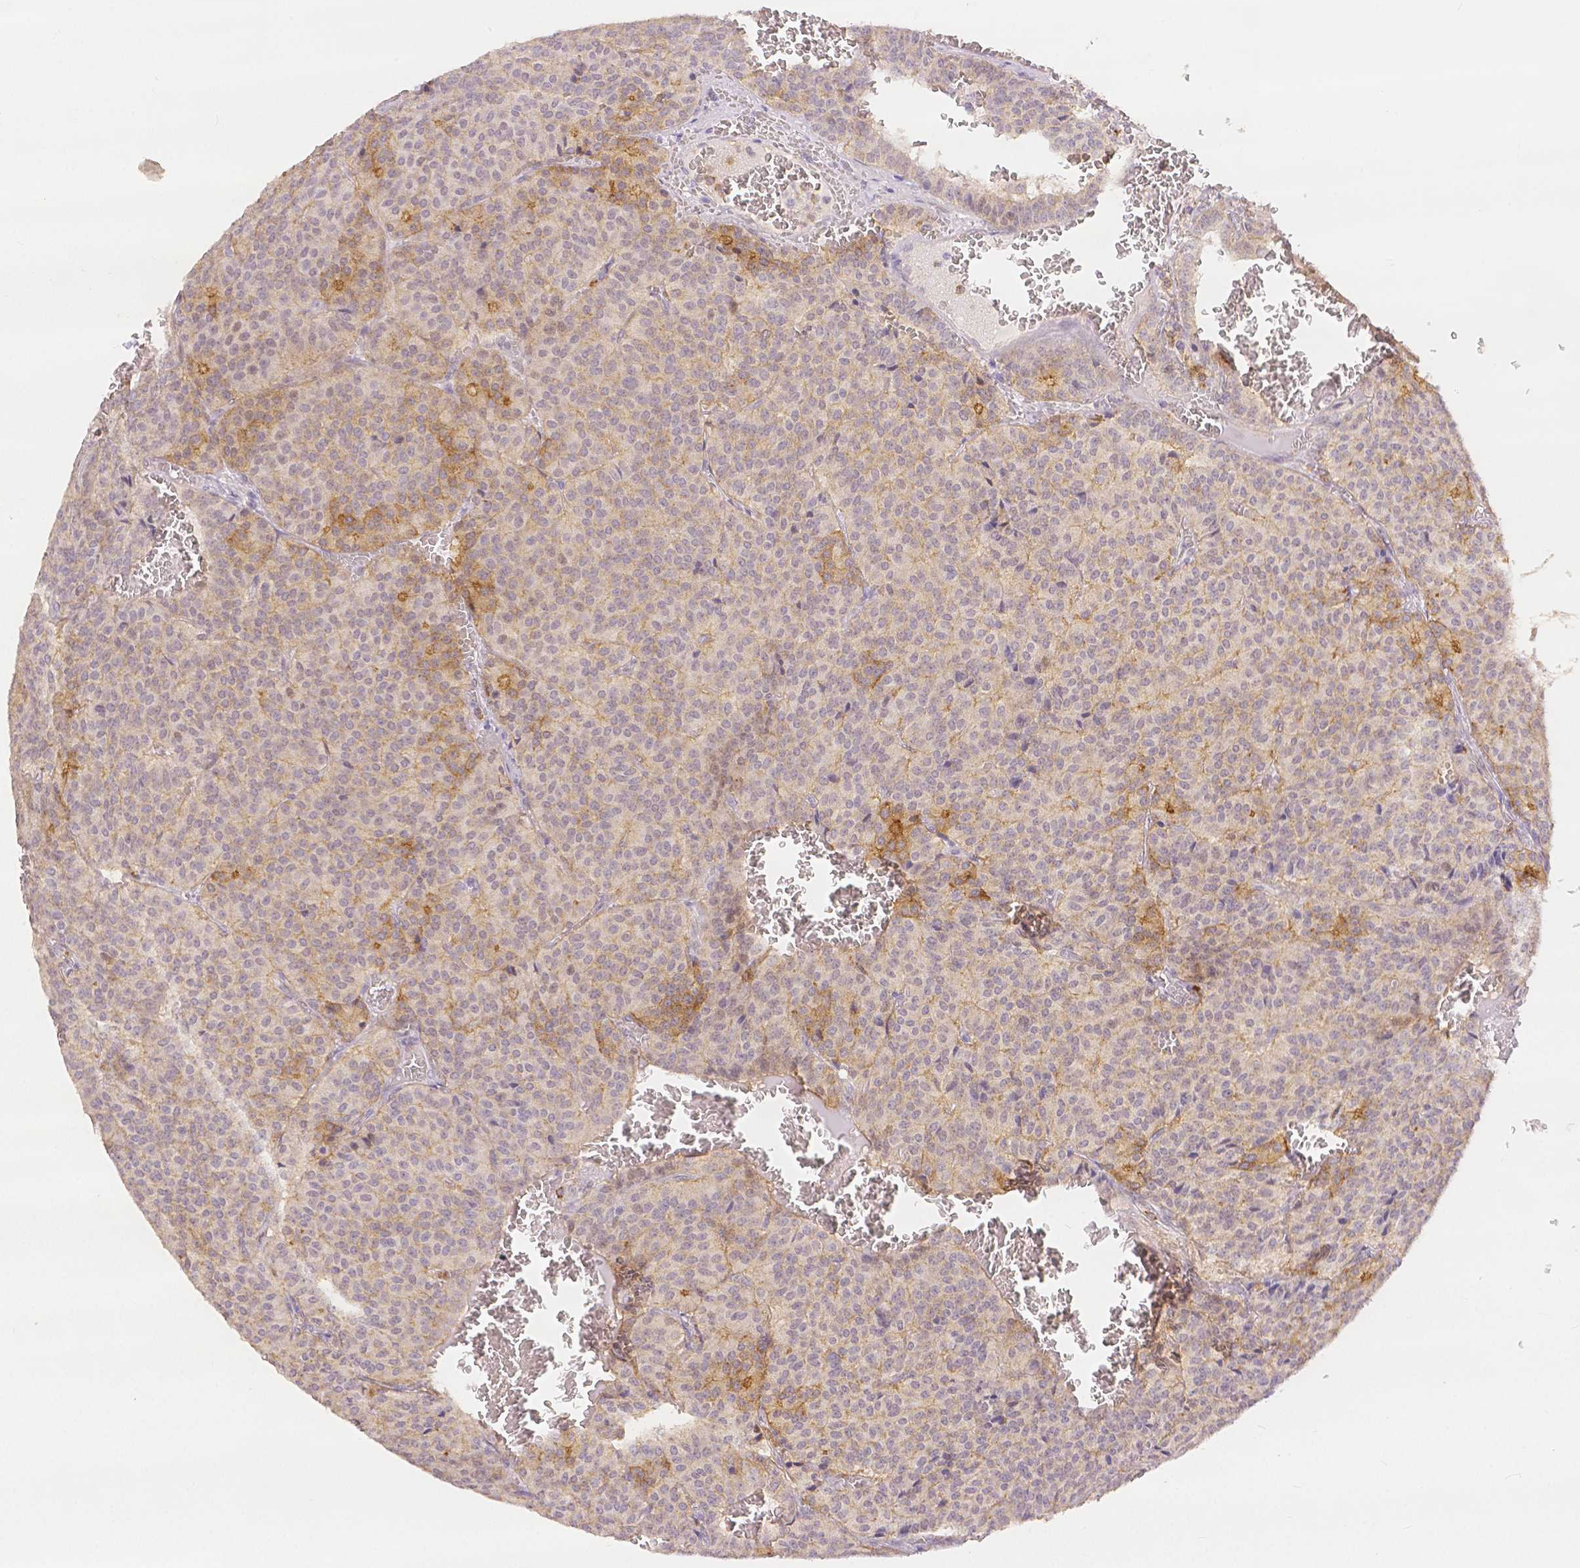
{"staining": {"intensity": "weak", "quantity": "<25%", "location": "cytoplasmic/membranous"}, "tissue": "carcinoid", "cell_type": "Tumor cells", "image_type": "cancer", "snomed": [{"axis": "morphology", "description": "Carcinoid, malignant, NOS"}, {"axis": "topography", "description": "Lung"}], "caption": "The image exhibits no staining of tumor cells in malignant carcinoid. (DAB (3,3'-diaminobenzidine) IHC visualized using brightfield microscopy, high magnification).", "gene": "OCLN", "patient": {"sex": "male", "age": 70}}